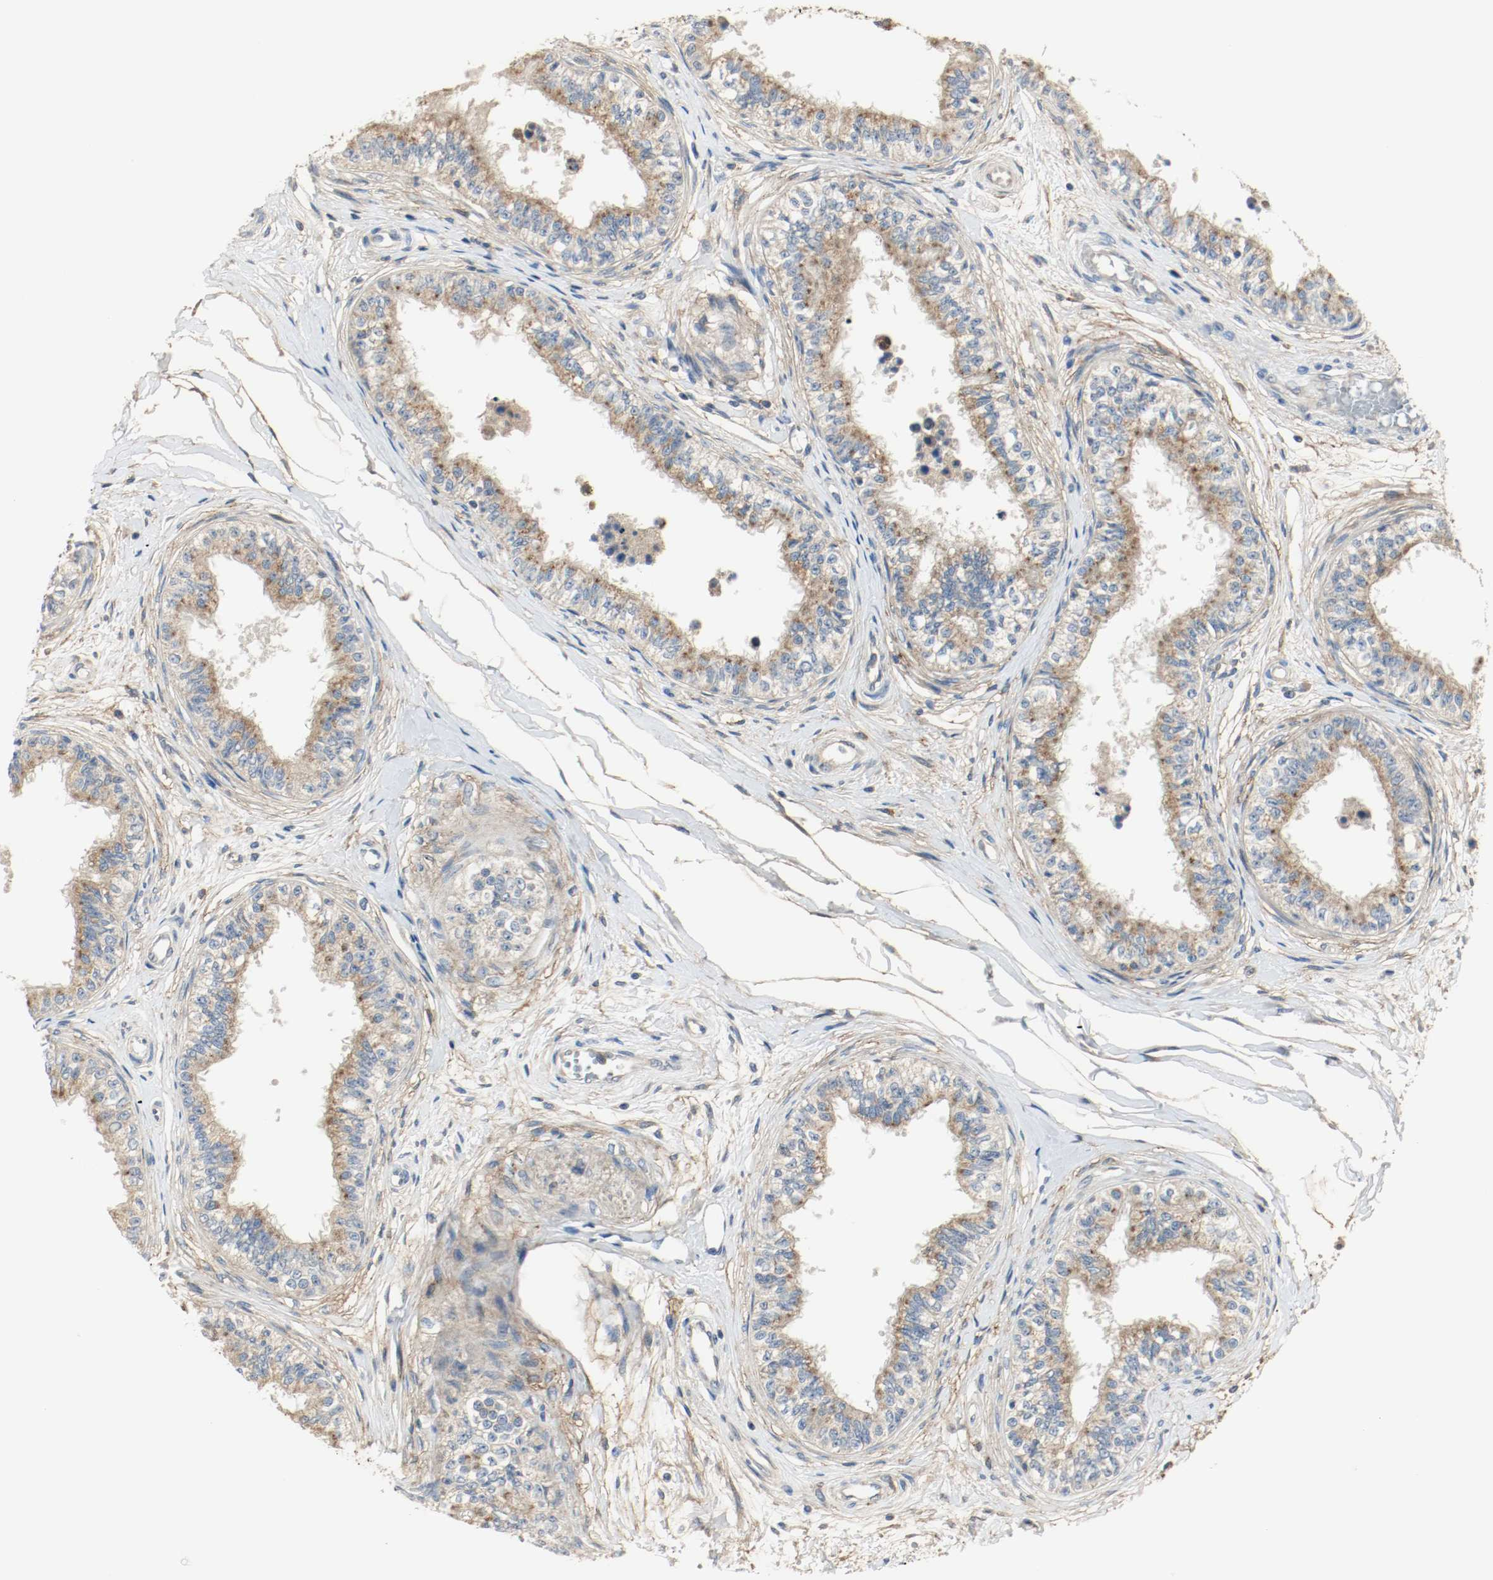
{"staining": {"intensity": "moderate", "quantity": "25%-75%", "location": "cytoplasmic/membranous"}, "tissue": "epididymis", "cell_type": "Glandular cells", "image_type": "normal", "snomed": [{"axis": "morphology", "description": "Normal tissue, NOS"}, {"axis": "morphology", "description": "Adenocarcinoma, metastatic, NOS"}, {"axis": "topography", "description": "Testis"}, {"axis": "topography", "description": "Epididymis"}], "caption": "Immunohistochemistry (IHC) photomicrograph of normal epididymis: human epididymis stained using IHC exhibits medium levels of moderate protein expression localized specifically in the cytoplasmic/membranous of glandular cells, appearing as a cytoplasmic/membranous brown color.", "gene": "MELTF", "patient": {"sex": "male", "age": 26}}